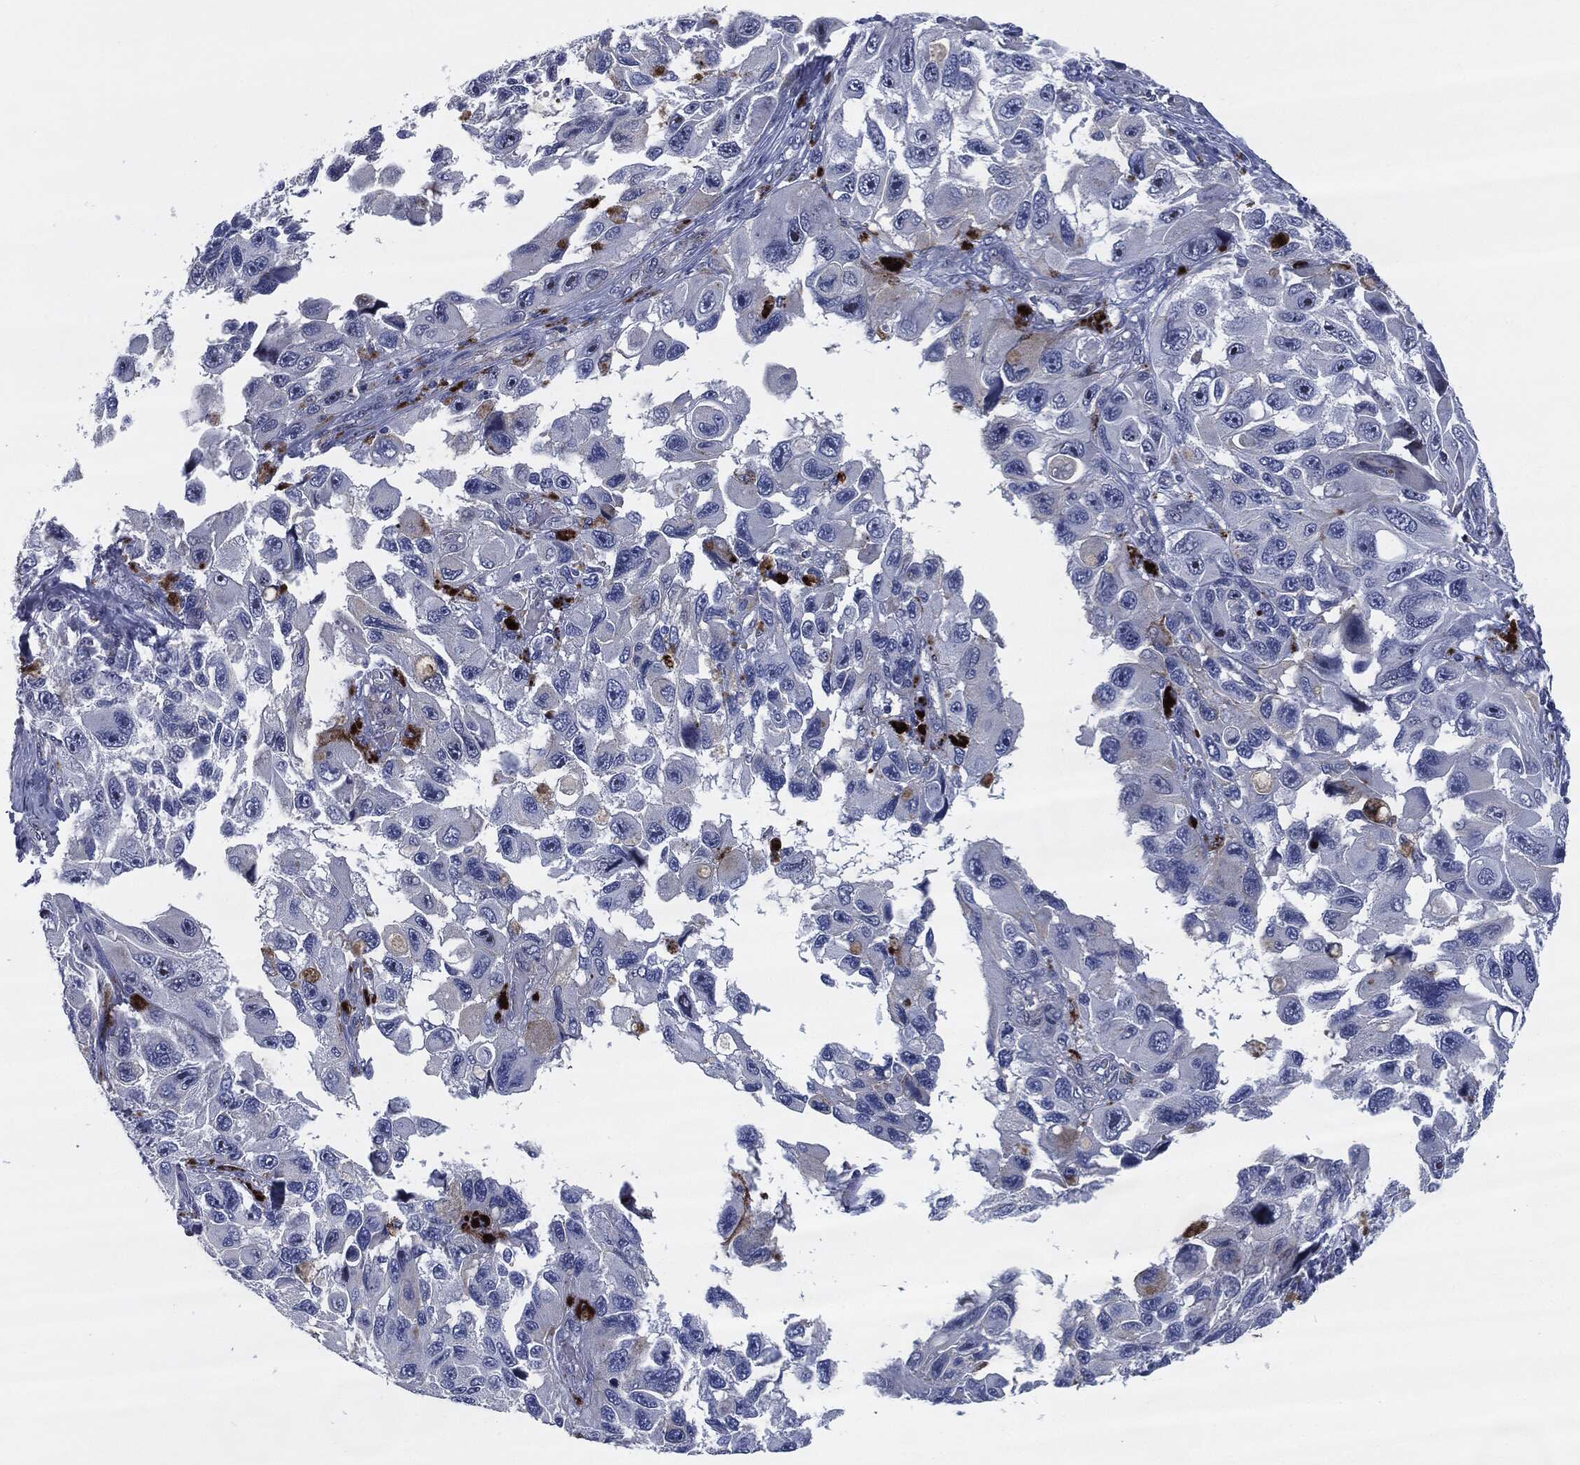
{"staining": {"intensity": "negative", "quantity": "none", "location": "none"}, "tissue": "melanoma", "cell_type": "Tumor cells", "image_type": "cancer", "snomed": [{"axis": "morphology", "description": "Malignant melanoma, NOS"}, {"axis": "topography", "description": "Skin"}], "caption": "Image shows no significant protein expression in tumor cells of melanoma.", "gene": "MPO", "patient": {"sex": "female", "age": 73}}